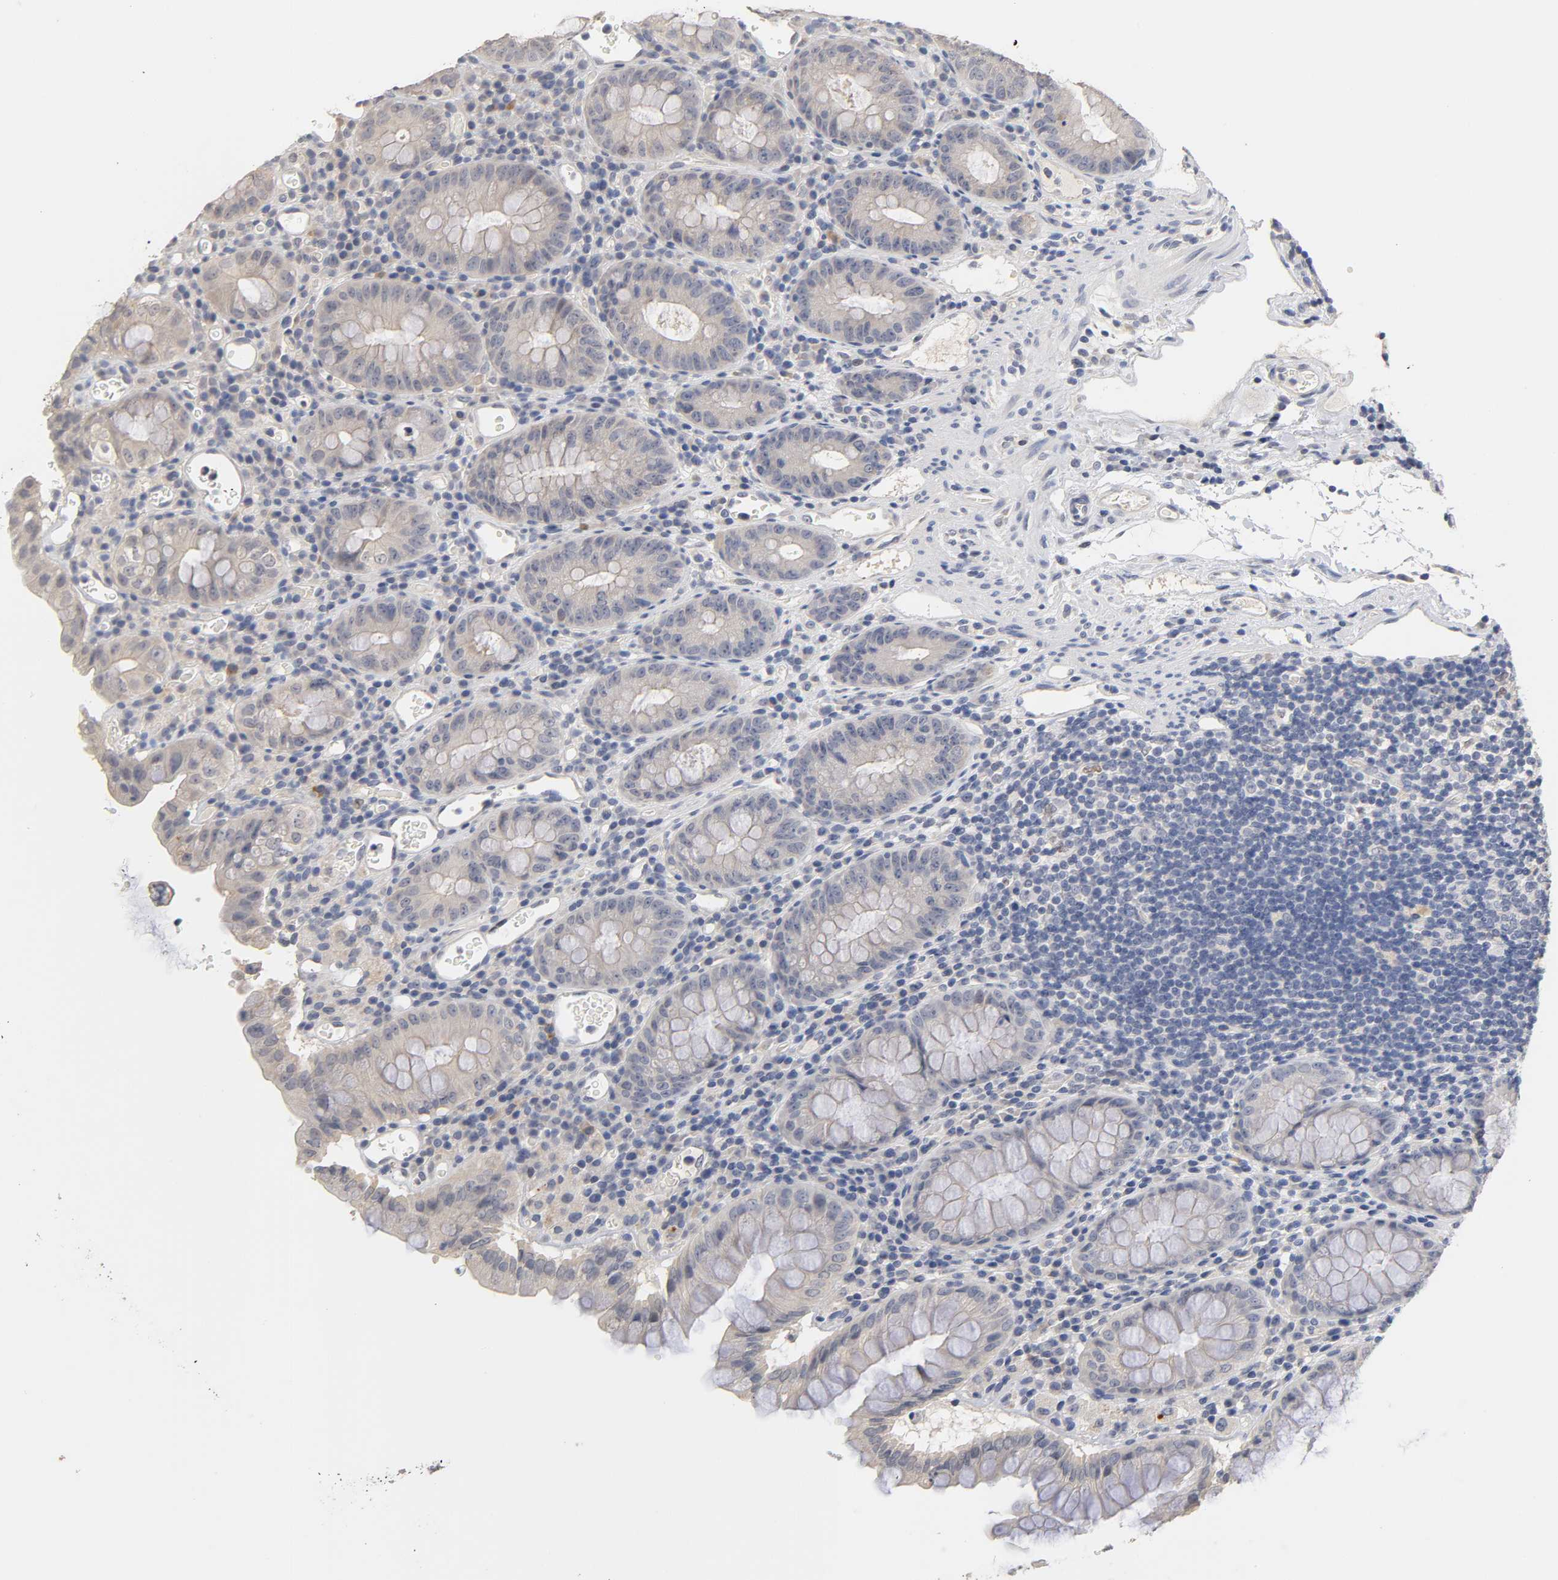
{"staining": {"intensity": "negative", "quantity": "none", "location": "none"}, "tissue": "colon", "cell_type": "Endothelial cells", "image_type": "normal", "snomed": [{"axis": "morphology", "description": "Normal tissue, NOS"}, {"axis": "topography", "description": "Colon"}], "caption": "The image demonstrates no significant expression in endothelial cells of colon.", "gene": "OVOL1", "patient": {"sex": "female", "age": 46}}